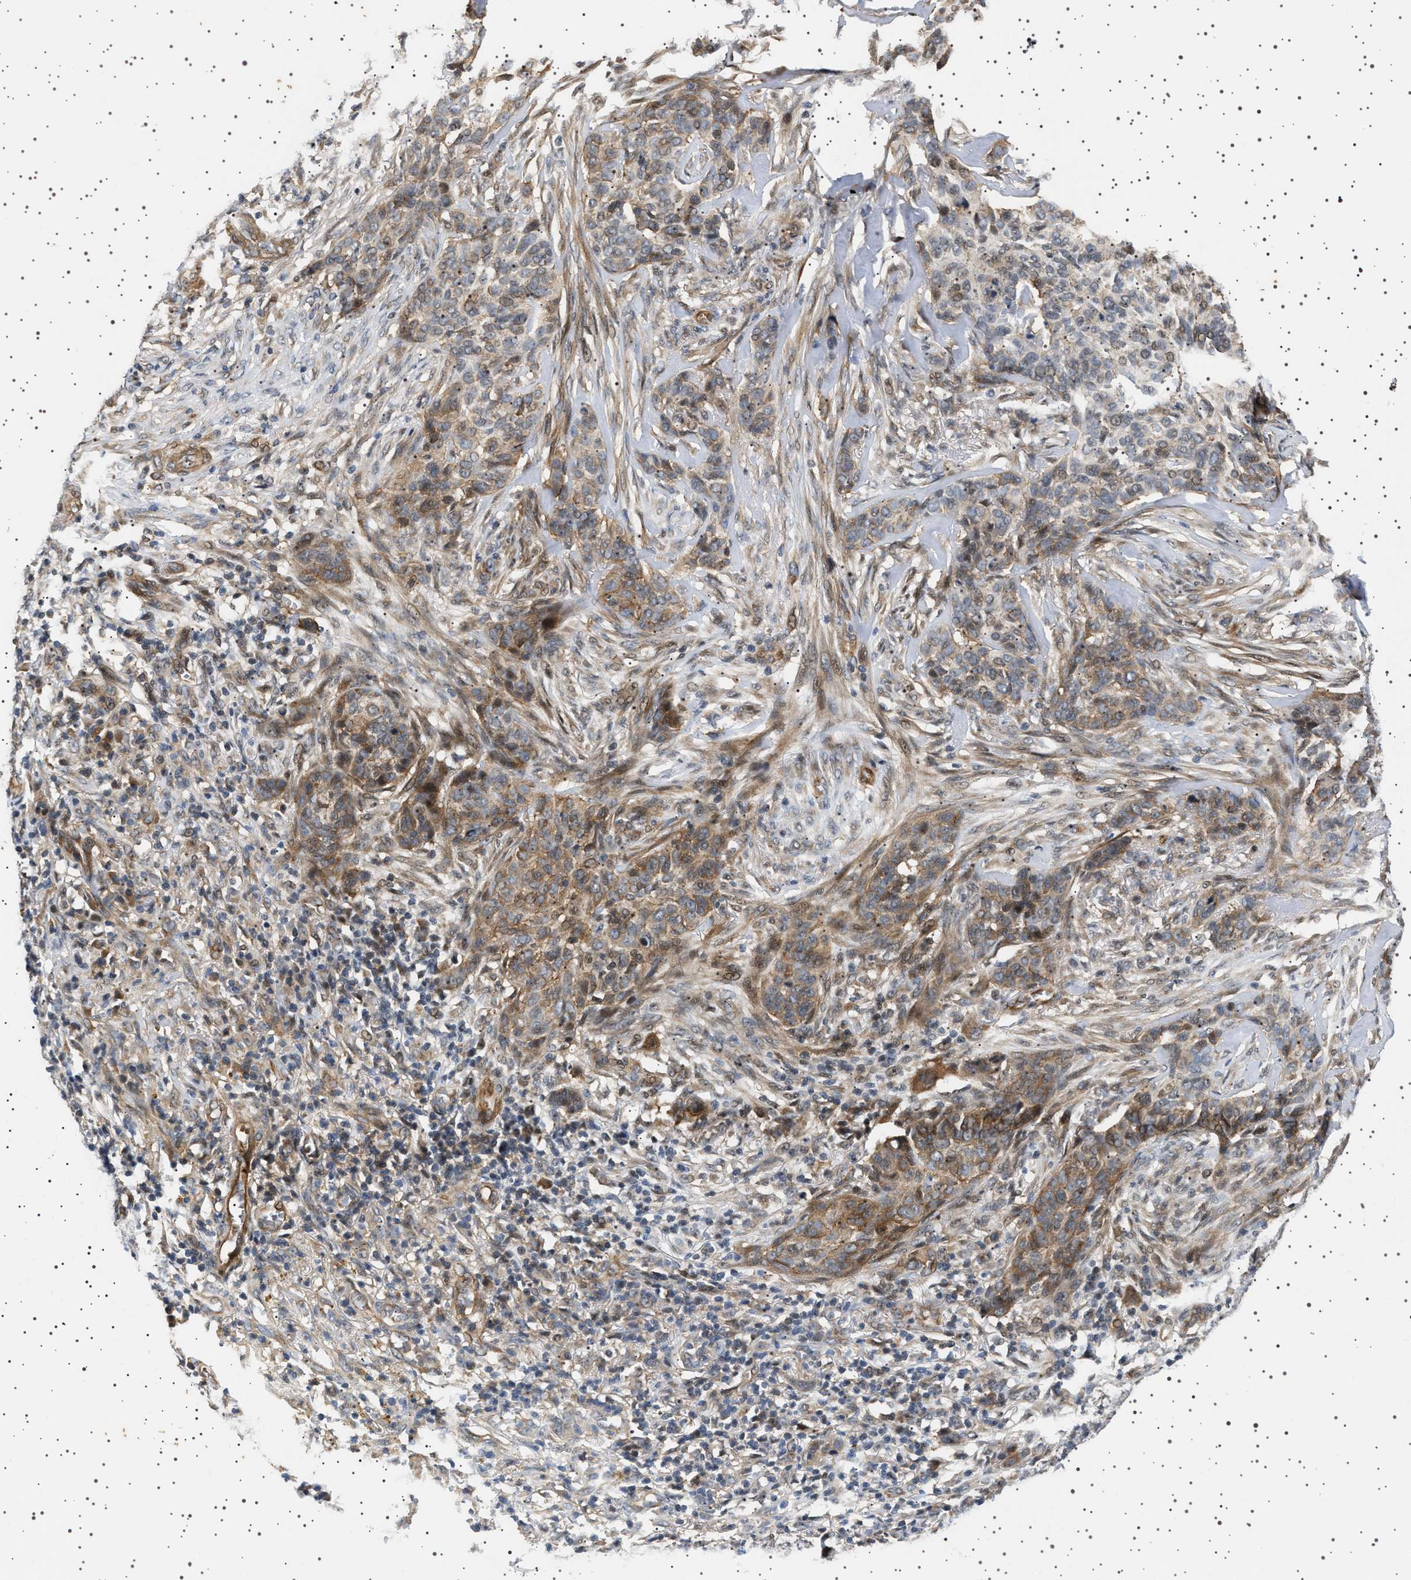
{"staining": {"intensity": "moderate", "quantity": ">75%", "location": "cytoplasmic/membranous"}, "tissue": "skin cancer", "cell_type": "Tumor cells", "image_type": "cancer", "snomed": [{"axis": "morphology", "description": "Basal cell carcinoma"}, {"axis": "topography", "description": "Skin"}], "caption": "Tumor cells reveal medium levels of moderate cytoplasmic/membranous expression in about >75% of cells in skin cancer.", "gene": "BAG3", "patient": {"sex": "male", "age": 85}}